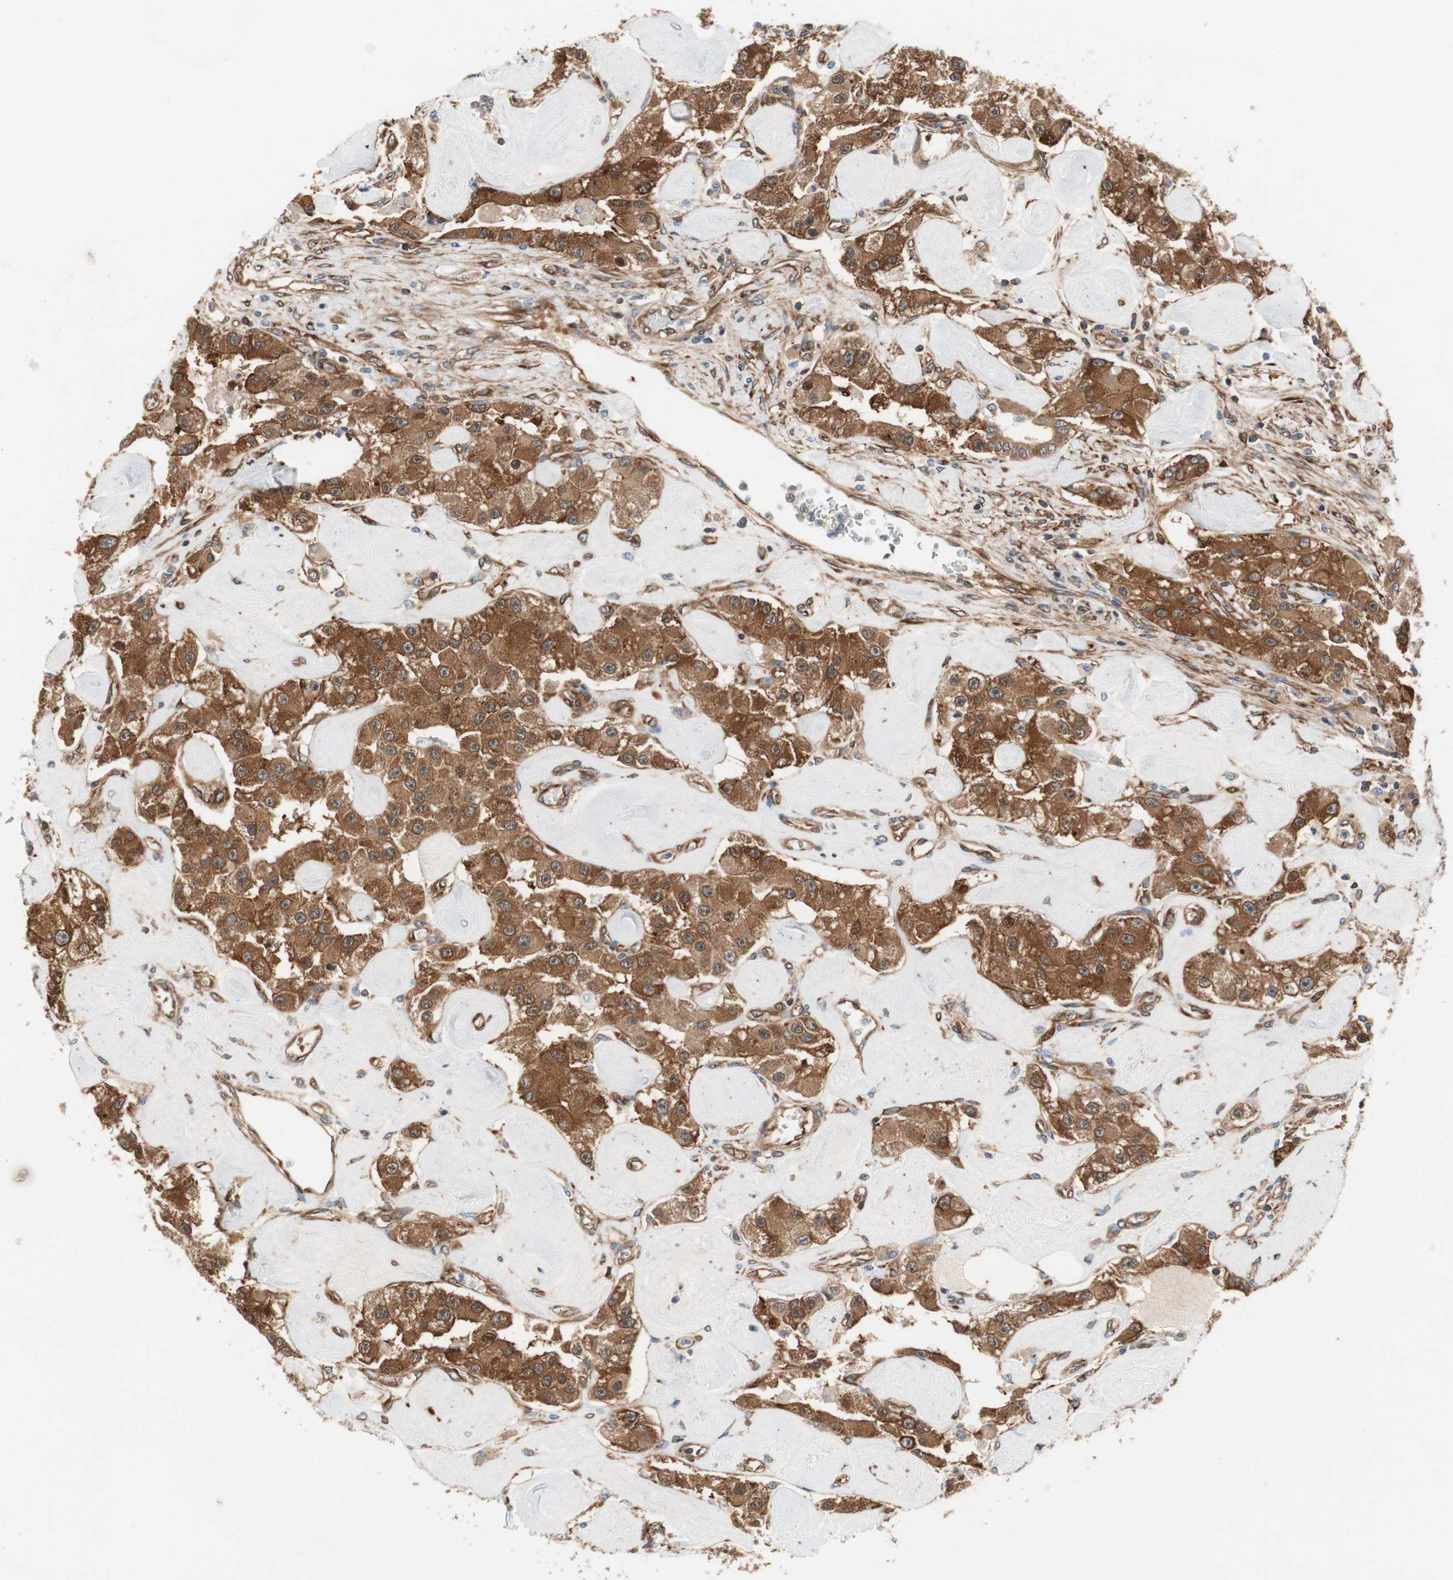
{"staining": {"intensity": "strong", "quantity": ">75%", "location": "cytoplasmic/membranous"}, "tissue": "carcinoid", "cell_type": "Tumor cells", "image_type": "cancer", "snomed": [{"axis": "morphology", "description": "Carcinoid, malignant, NOS"}, {"axis": "topography", "description": "Pancreas"}], "caption": "The photomicrograph reveals staining of malignant carcinoid, revealing strong cytoplasmic/membranous protein expression (brown color) within tumor cells. (brown staining indicates protein expression, while blue staining denotes nuclei).", "gene": "WASL", "patient": {"sex": "male", "age": 41}}